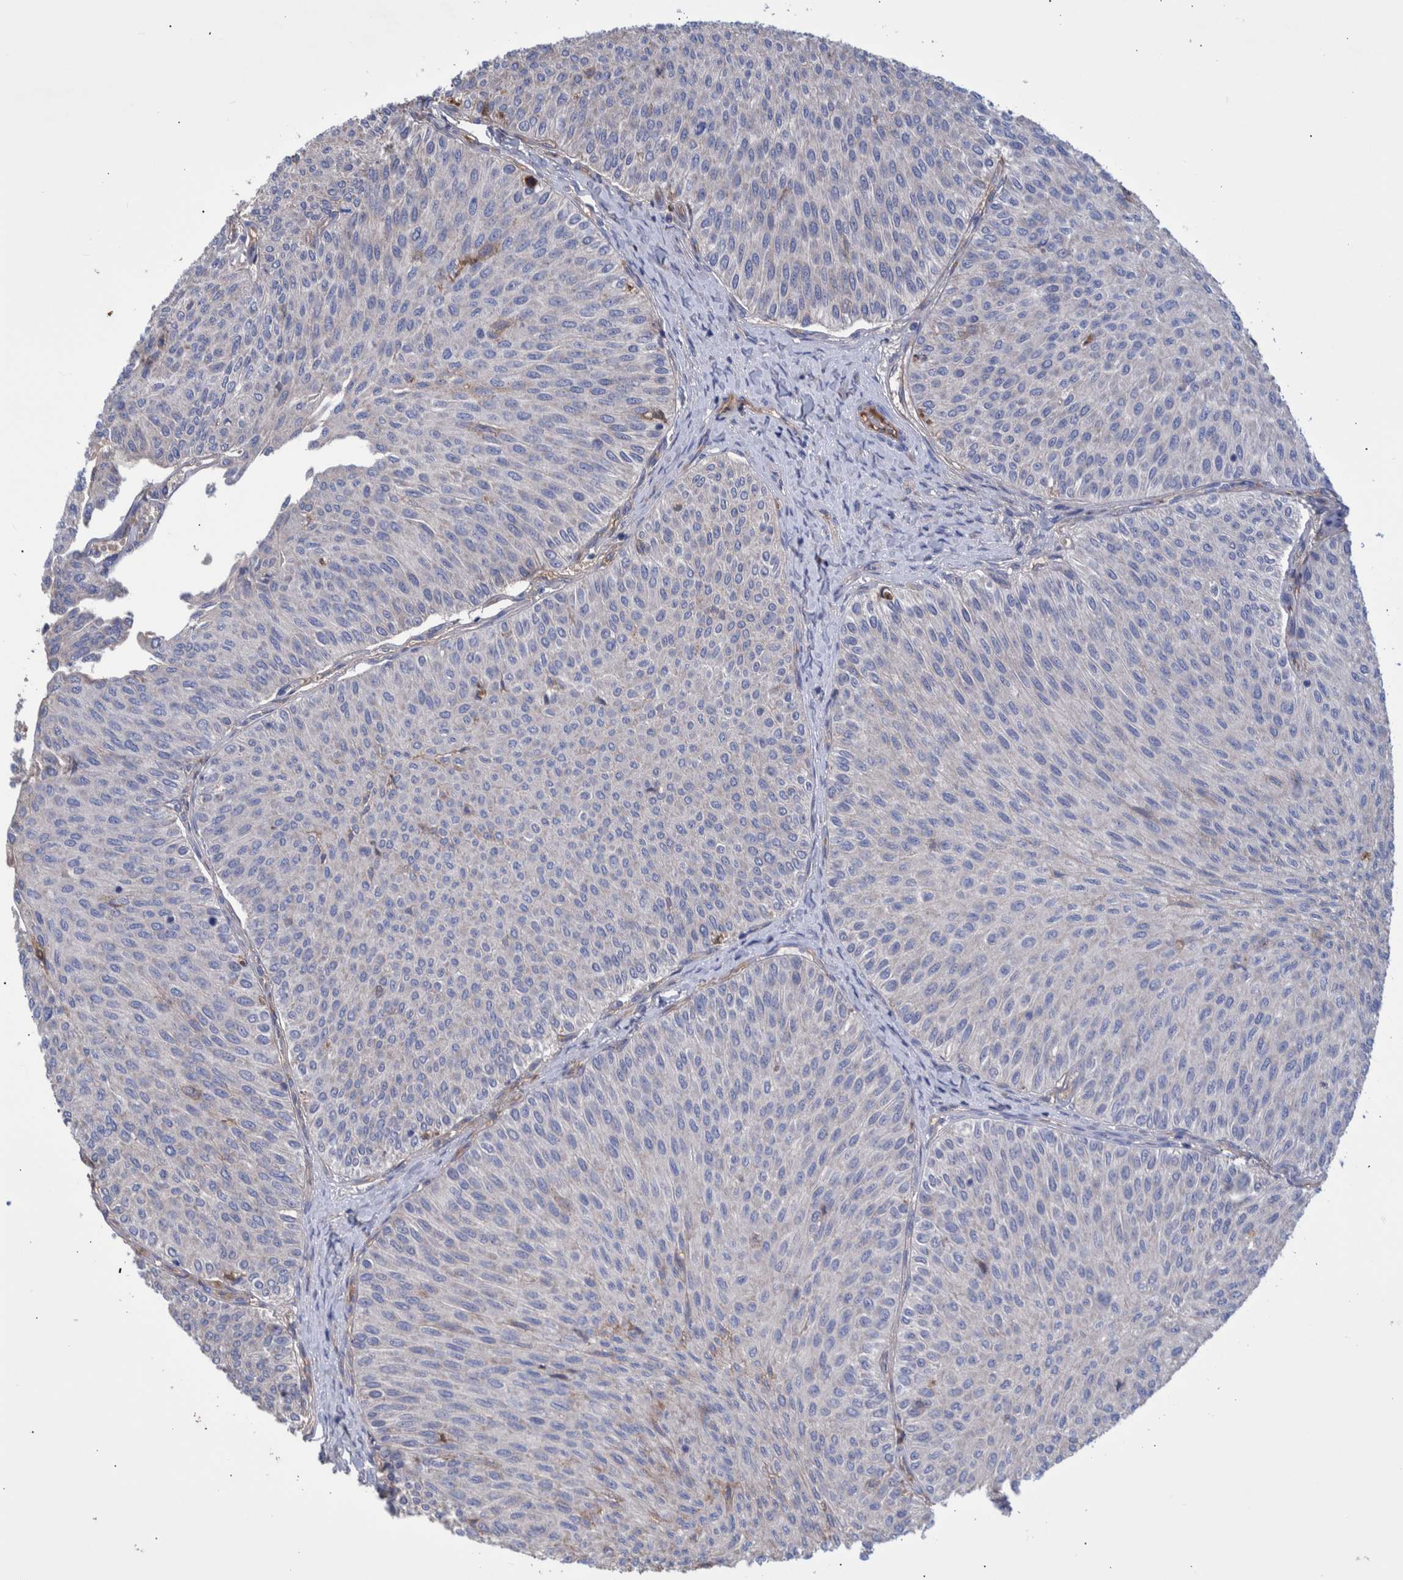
{"staining": {"intensity": "negative", "quantity": "none", "location": "none"}, "tissue": "urothelial cancer", "cell_type": "Tumor cells", "image_type": "cancer", "snomed": [{"axis": "morphology", "description": "Urothelial carcinoma, Low grade"}, {"axis": "topography", "description": "Urinary bladder"}], "caption": "Urothelial cancer stained for a protein using IHC exhibits no positivity tumor cells.", "gene": "DLL4", "patient": {"sex": "male", "age": 78}}